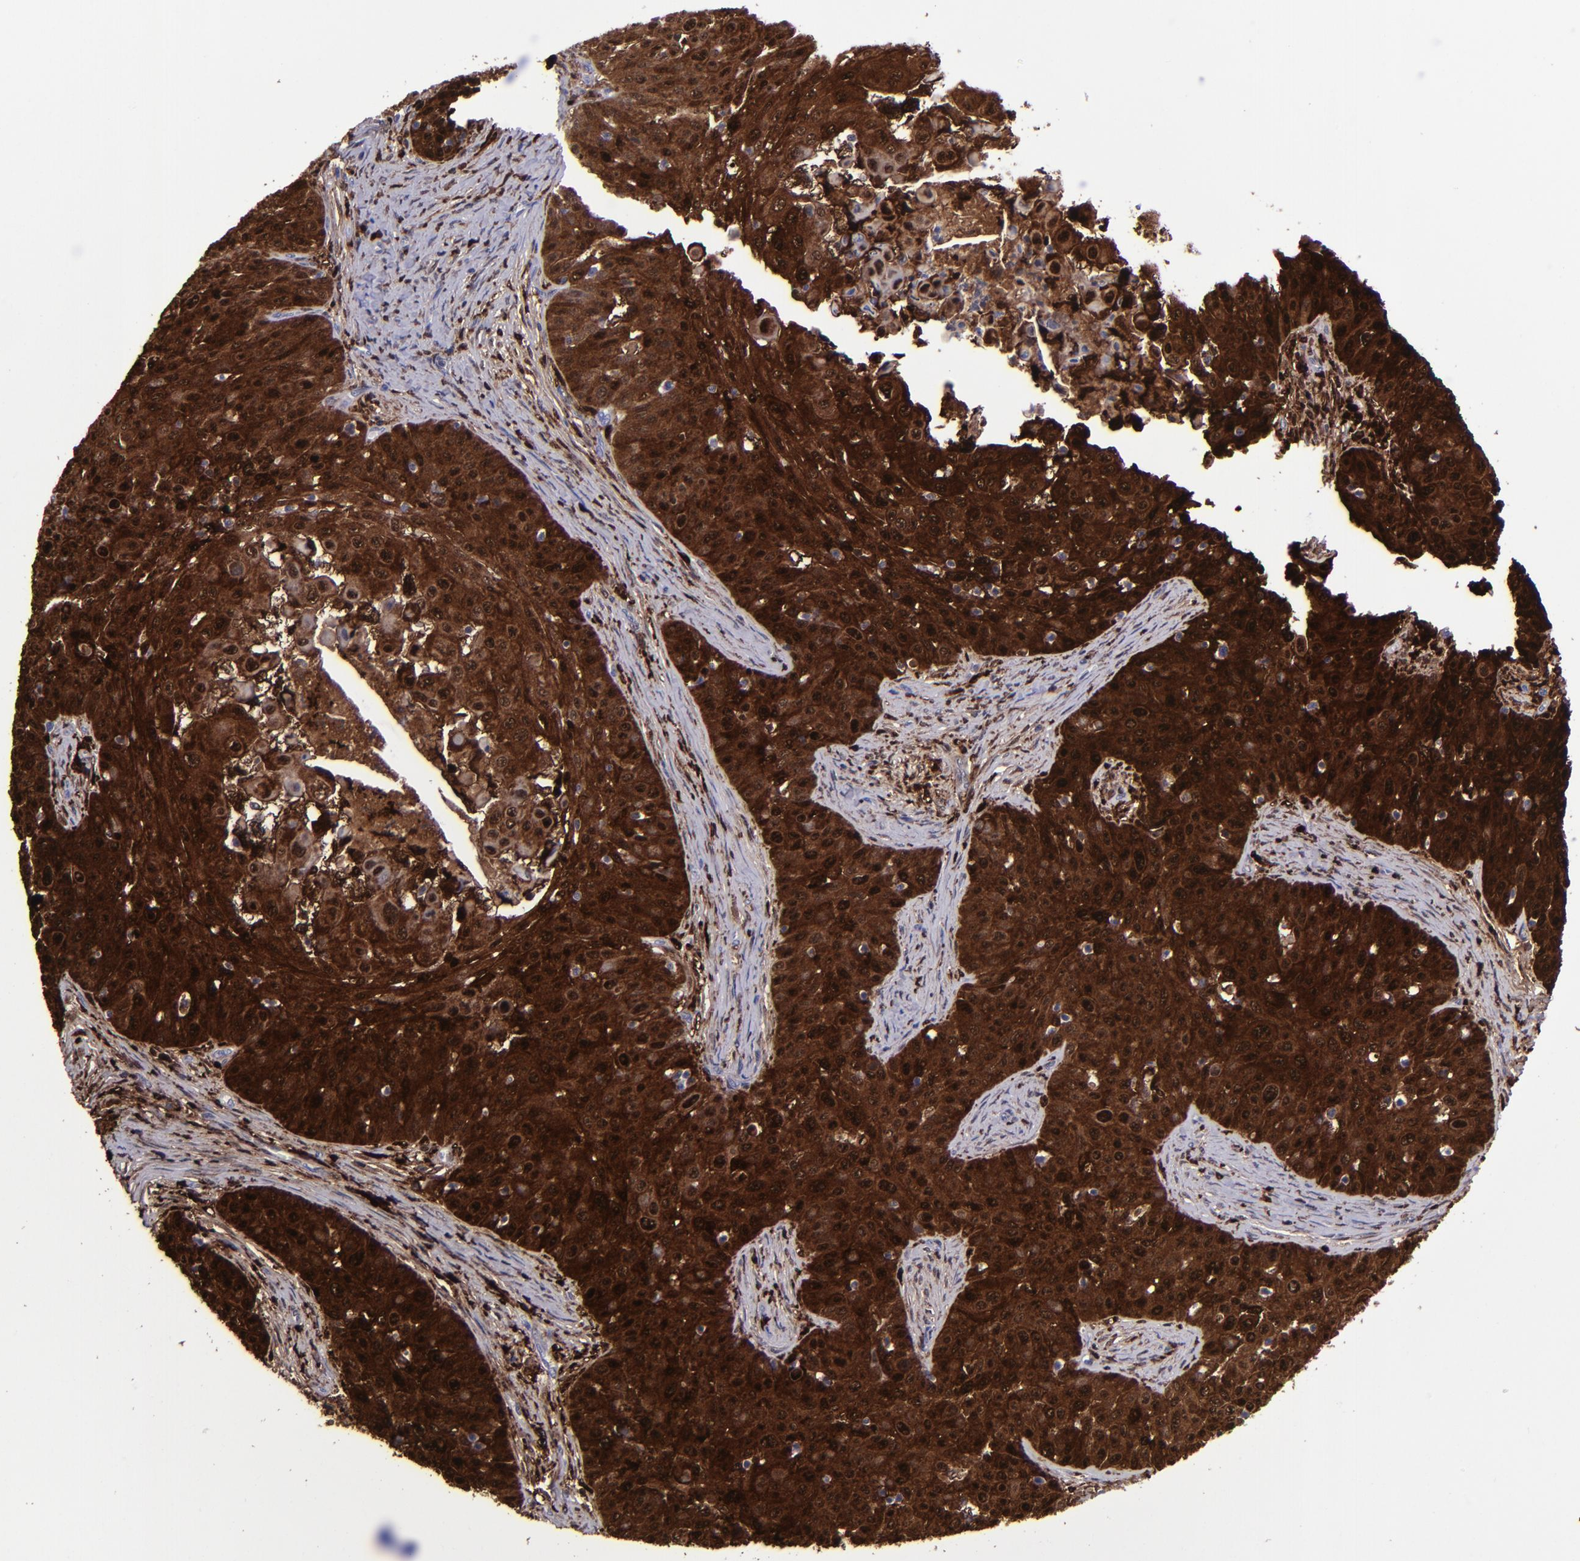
{"staining": {"intensity": "strong", "quantity": ">75%", "location": "cytoplasmic/membranous,nuclear"}, "tissue": "skin cancer", "cell_type": "Tumor cells", "image_type": "cancer", "snomed": [{"axis": "morphology", "description": "Squamous cell carcinoma, NOS"}, {"axis": "topography", "description": "Skin"}], "caption": "IHC photomicrograph of neoplastic tissue: skin cancer stained using immunohistochemistry displays high levels of strong protein expression localized specifically in the cytoplasmic/membranous and nuclear of tumor cells, appearing as a cytoplasmic/membranous and nuclear brown color.", "gene": "TYMP", "patient": {"sex": "male", "age": 82}}